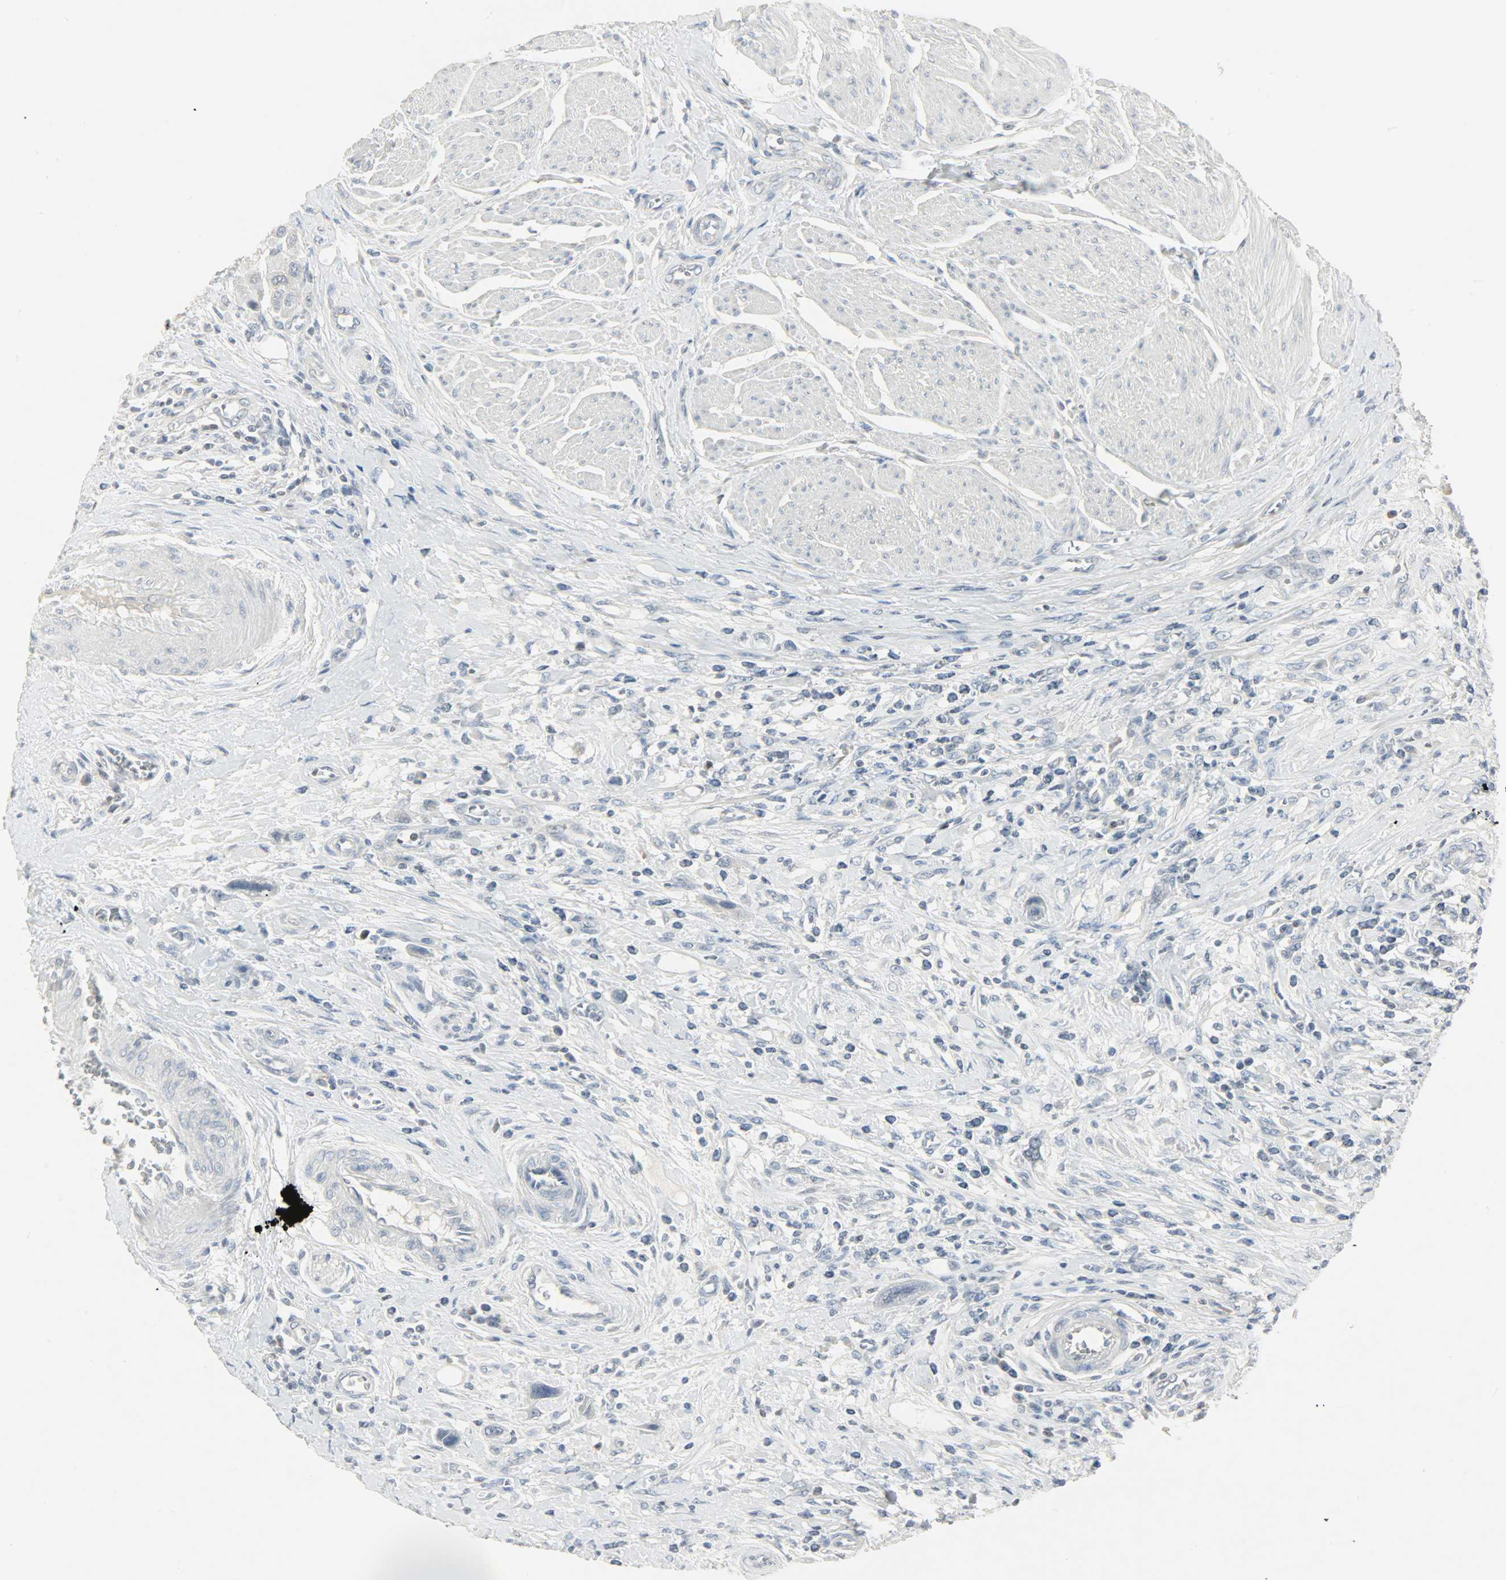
{"staining": {"intensity": "negative", "quantity": "none", "location": "none"}, "tissue": "urothelial cancer", "cell_type": "Tumor cells", "image_type": "cancer", "snomed": [{"axis": "morphology", "description": "Urothelial carcinoma, High grade"}, {"axis": "topography", "description": "Urinary bladder"}], "caption": "Urothelial carcinoma (high-grade) was stained to show a protein in brown. There is no significant expression in tumor cells. (DAB (3,3'-diaminobenzidine) IHC visualized using brightfield microscopy, high magnification).", "gene": "CAMK4", "patient": {"sex": "male", "age": 50}}